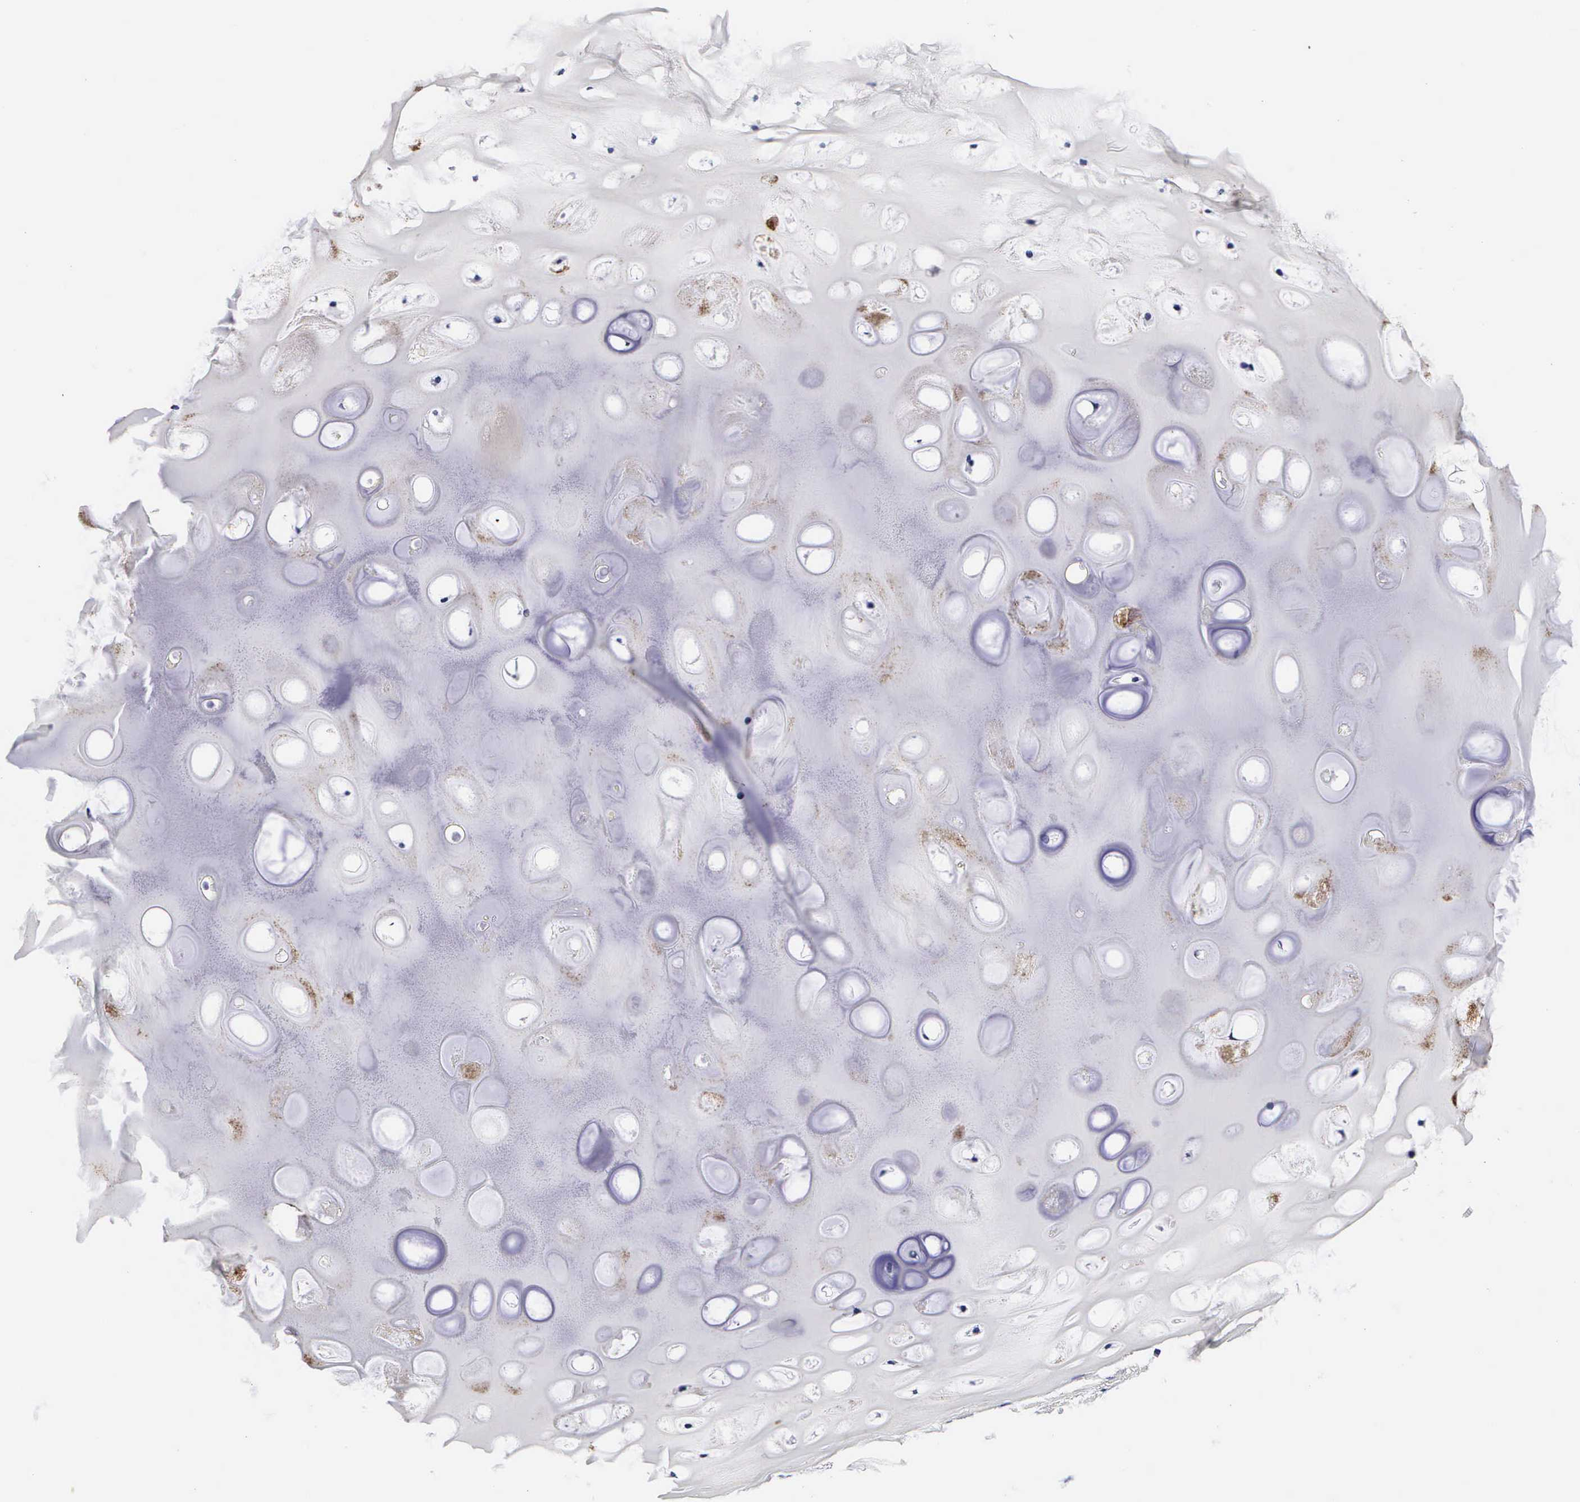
{"staining": {"intensity": "negative", "quantity": "none", "location": "none"}, "tissue": "bronchus", "cell_type": "Respiratory epithelial cells", "image_type": "normal", "snomed": [{"axis": "morphology", "description": "Normal tissue, NOS"}, {"axis": "topography", "description": "Bronchus"}, {"axis": "topography", "description": "Lung"}], "caption": "IHC of unremarkable human bronchus demonstrates no expression in respiratory epithelial cells. (DAB IHC with hematoxylin counter stain).", "gene": "RNASE6", "patient": {"sex": "female", "age": 57}}